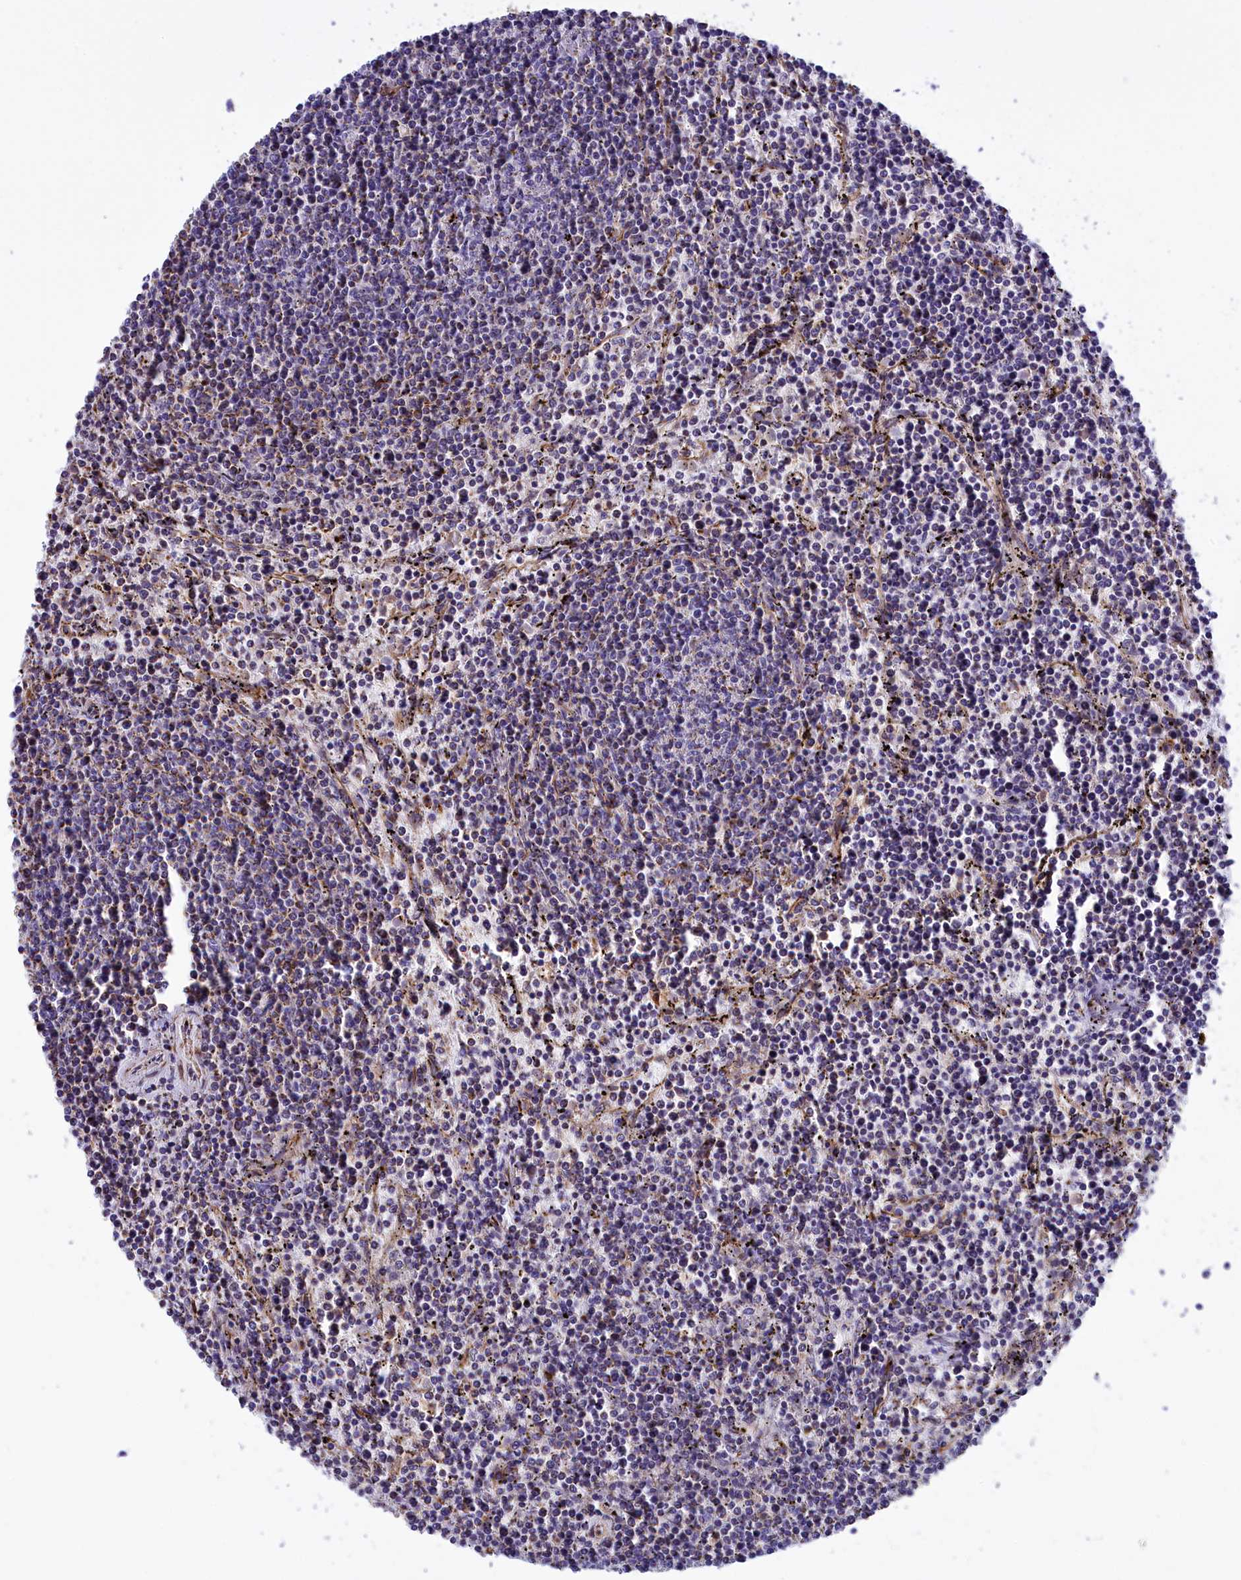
{"staining": {"intensity": "negative", "quantity": "none", "location": "none"}, "tissue": "lymphoma", "cell_type": "Tumor cells", "image_type": "cancer", "snomed": [{"axis": "morphology", "description": "Malignant lymphoma, non-Hodgkin's type, Low grade"}, {"axis": "topography", "description": "Spleen"}], "caption": "Protein analysis of malignant lymphoma, non-Hodgkin's type (low-grade) exhibits no significant positivity in tumor cells. (DAB immunohistochemistry (IHC) with hematoxylin counter stain).", "gene": "GATB", "patient": {"sex": "female", "age": 50}}